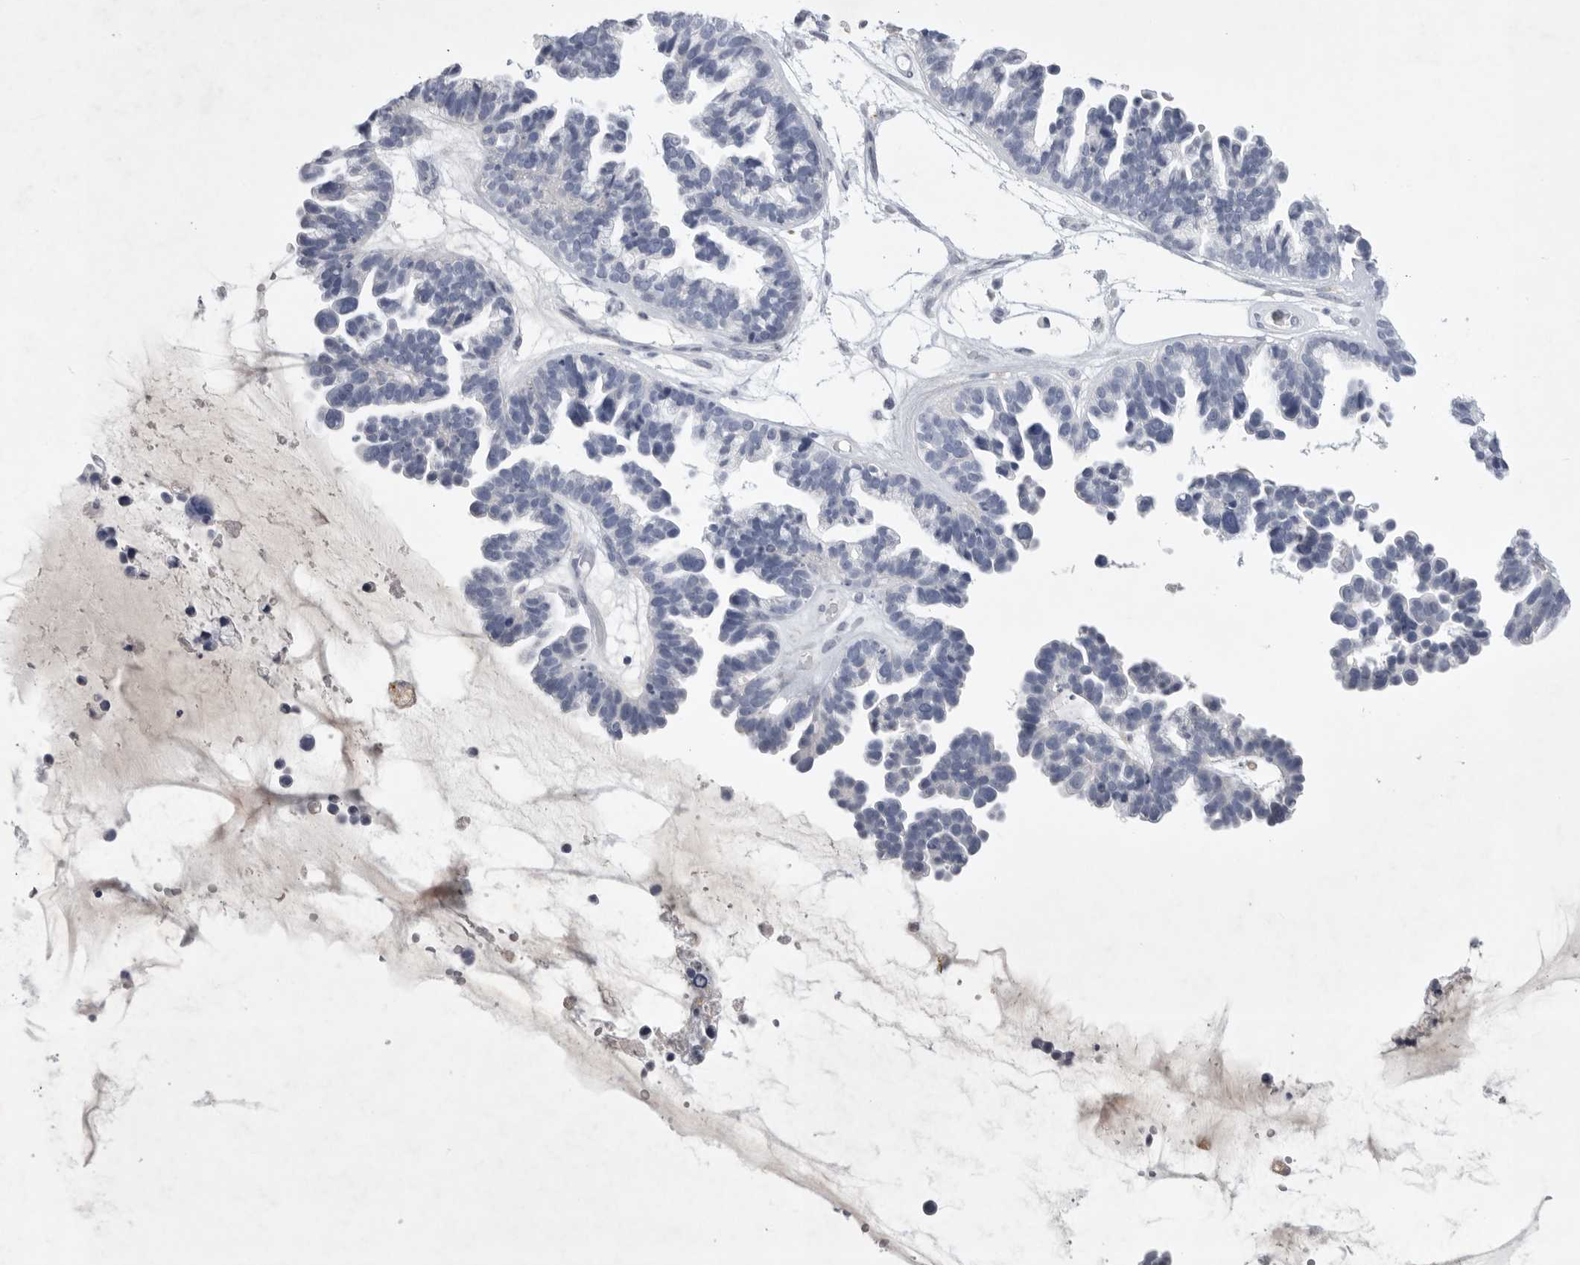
{"staining": {"intensity": "negative", "quantity": "none", "location": "none"}, "tissue": "ovarian cancer", "cell_type": "Tumor cells", "image_type": "cancer", "snomed": [{"axis": "morphology", "description": "Cystadenocarcinoma, serous, NOS"}, {"axis": "topography", "description": "Ovary"}], "caption": "DAB (3,3'-diaminobenzidine) immunohistochemical staining of human serous cystadenocarcinoma (ovarian) demonstrates no significant expression in tumor cells. (DAB IHC, high magnification).", "gene": "SIGLEC10", "patient": {"sex": "female", "age": 56}}